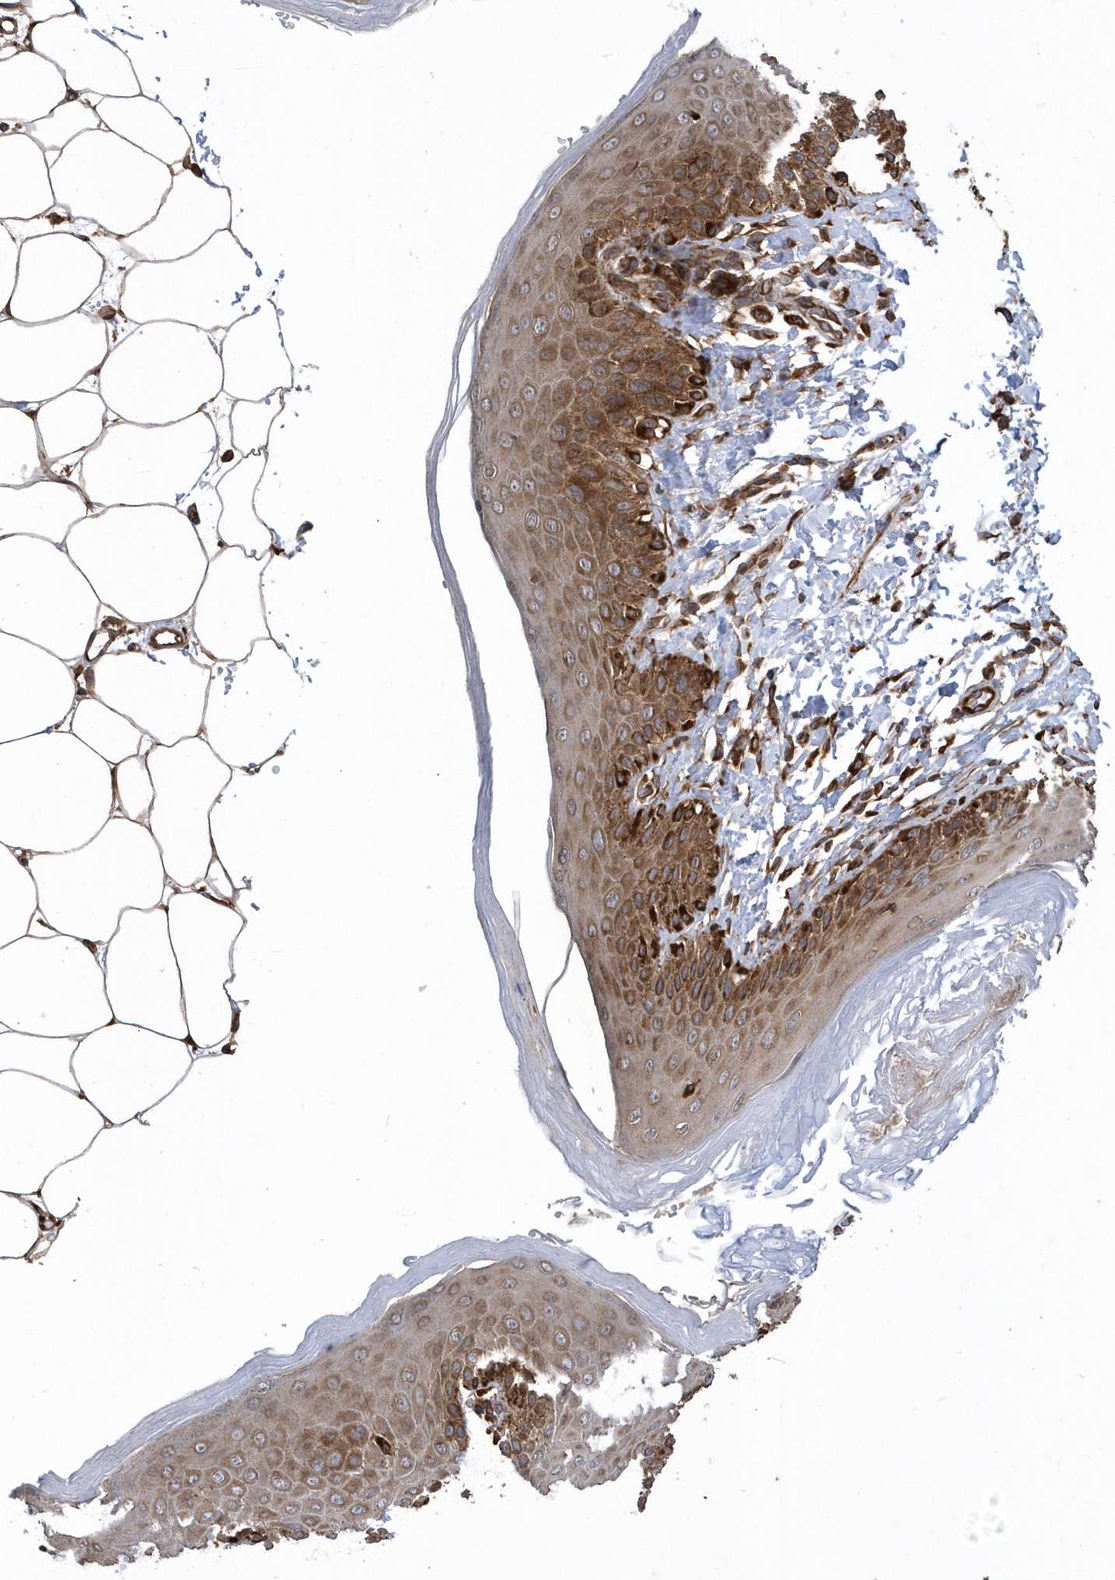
{"staining": {"intensity": "strong", "quantity": ">75%", "location": "cytoplasmic/membranous"}, "tissue": "skin", "cell_type": "Epidermal cells", "image_type": "normal", "snomed": [{"axis": "morphology", "description": "Normal tissue, NOS"}, {"axis": "topography", "description": "Anal"}], "caption": "The micrograph shows staining of normal skin, revealing strong cytoplasmic/membranous protein staining (brown color) within epidermal cells.", "gene": "WASHC5", "patient": {"sex": "male", "age": 44}}